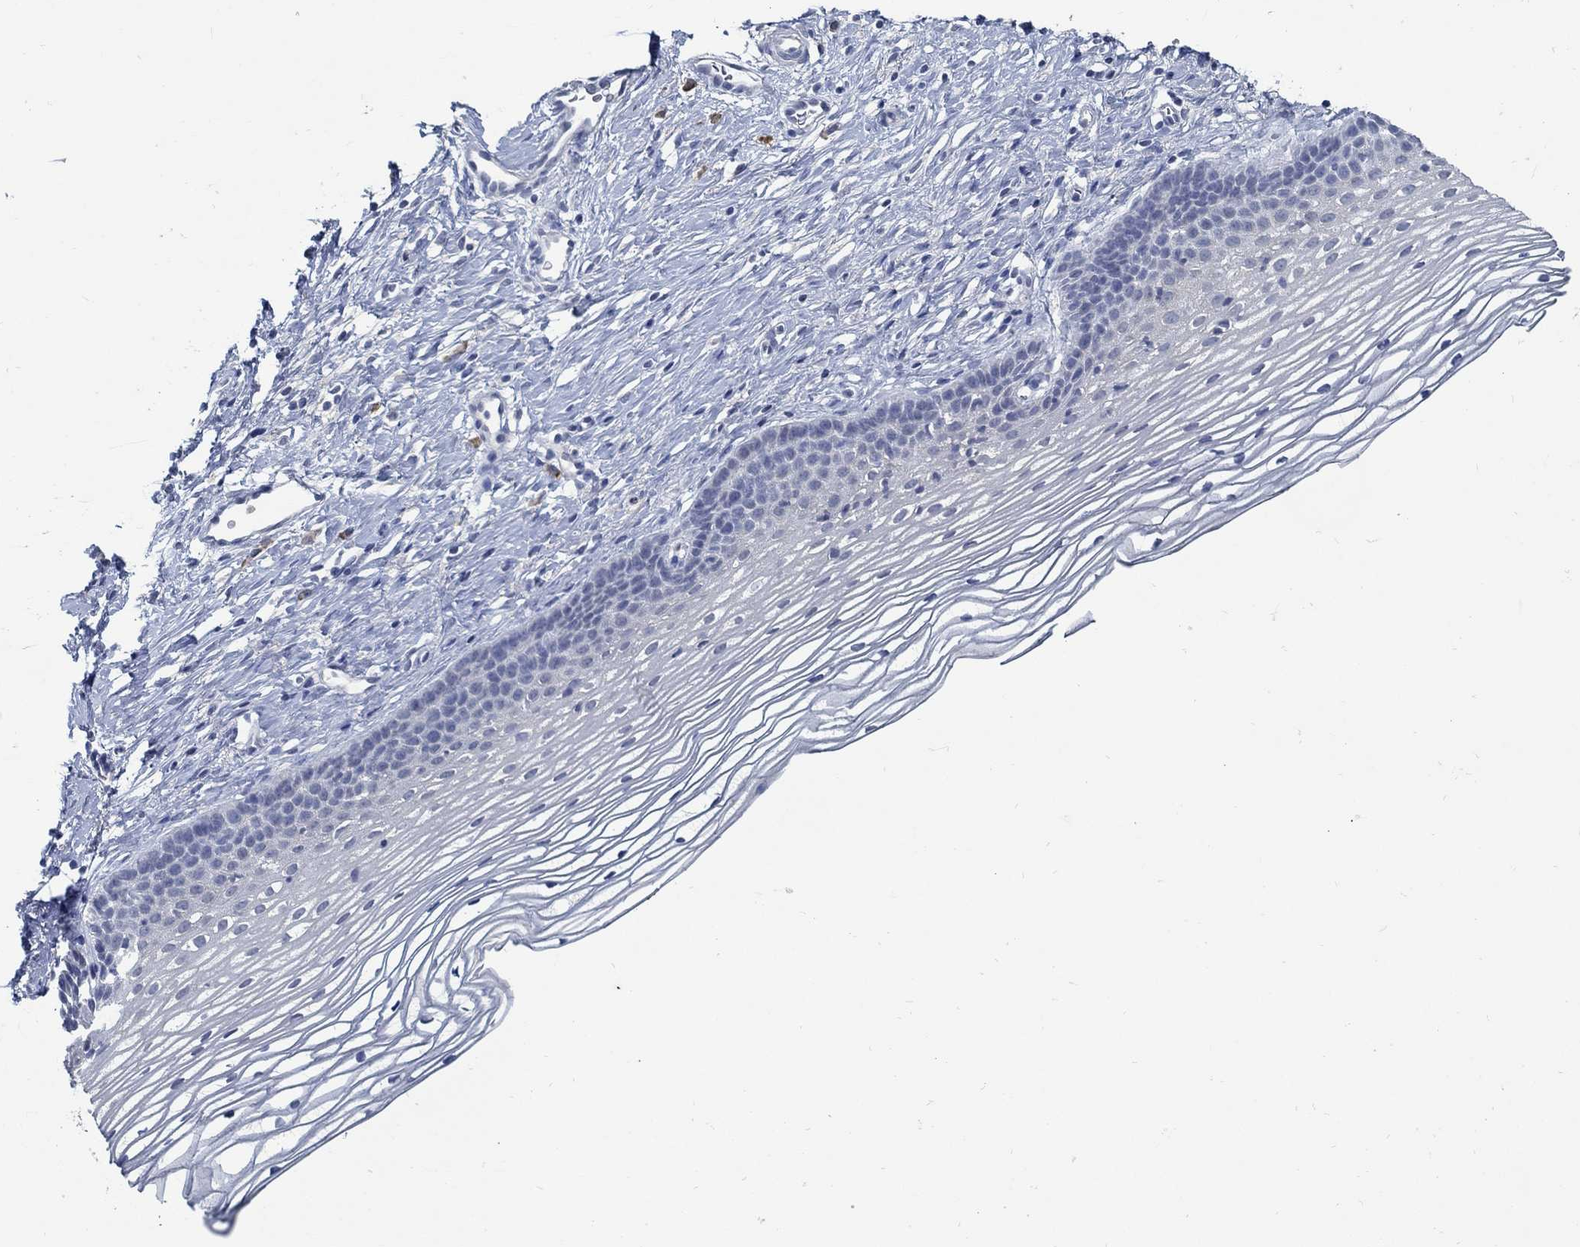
{"staining": {"intensity": "negative", "quantity": "none", "location": "none"}, "tissue": "cervix", "cell_type": "Squamous epithelial cells", "image_type": "normal", "snomed": [{"axis": "morphology", "description": "Normal tissue, NOS"}, {"axis": "topography", "description": "Cervix"}], "caption": "The immunohistochemistry (IHC) image has no significant positivity in squamous epithelial cells of cervix. Brightfield microscopy of immunohistochemistry (IHC) stained with DAB (3,3'-diaminobenzidine) (brown) and hematoxylin (blue), captured at high magnification.", "gene": "PCDH11X", "patient": {"sex": "female", "age": 39}}